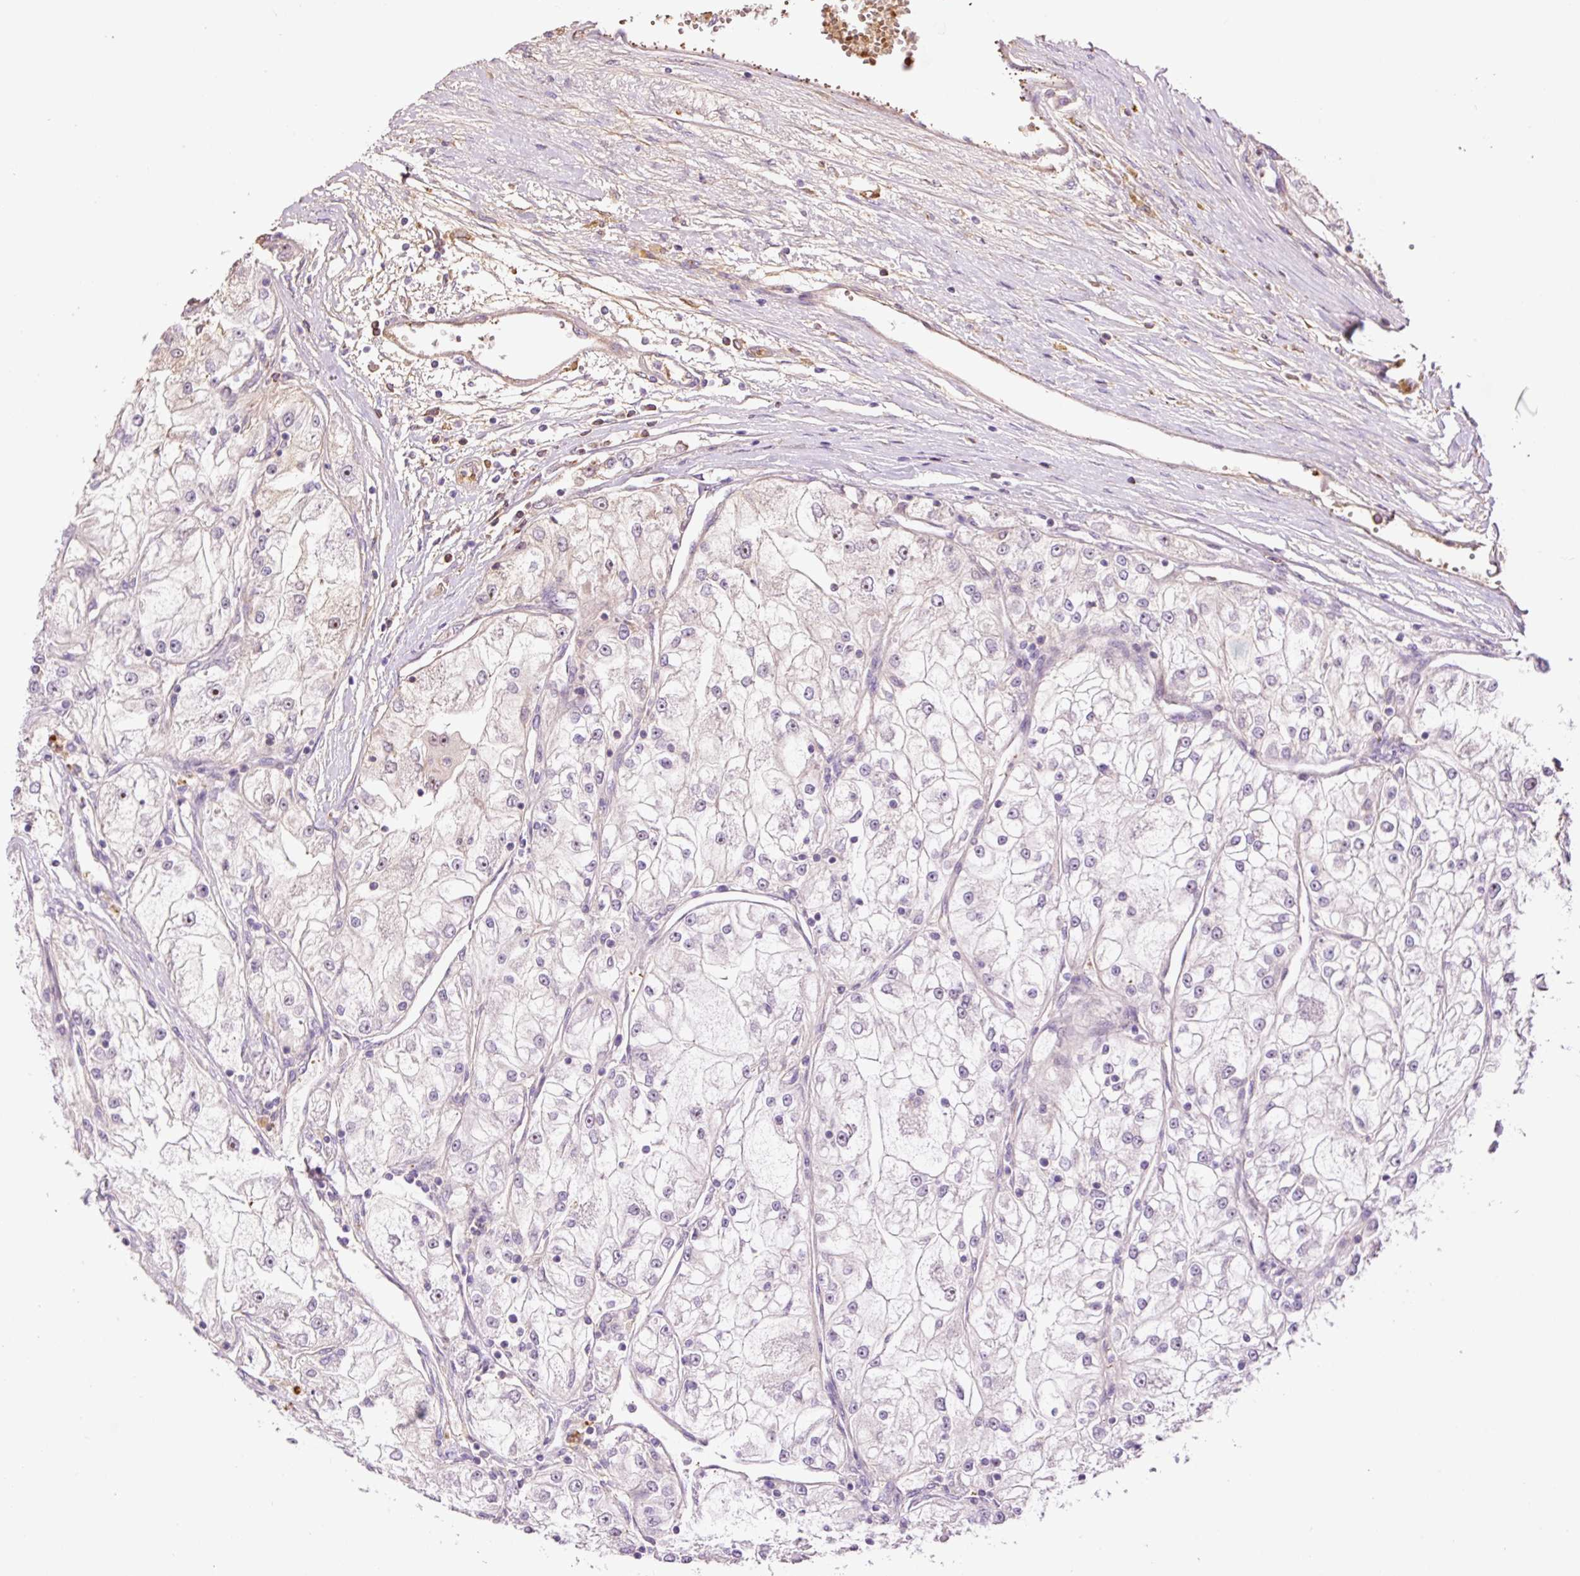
{"staining": {"intensity": "negative", "quantity": "none", "location": "none"}, "tissue": "renal cancer", "cell_type": "Tumor cells", "image_type": "cancer", "snomed": [{"axis": "morphology", "description": "Adenocarcinoma, NOS"}, {"axis": "topography", "description": "Kidney"}], "caption": "DAB immunohistochemical staining of human adenocarcinoma (renal) demonstrates no significant staining in tumor cells.", "gene": "TMEM235", "patient": {"sex": "female", "age": 72}}